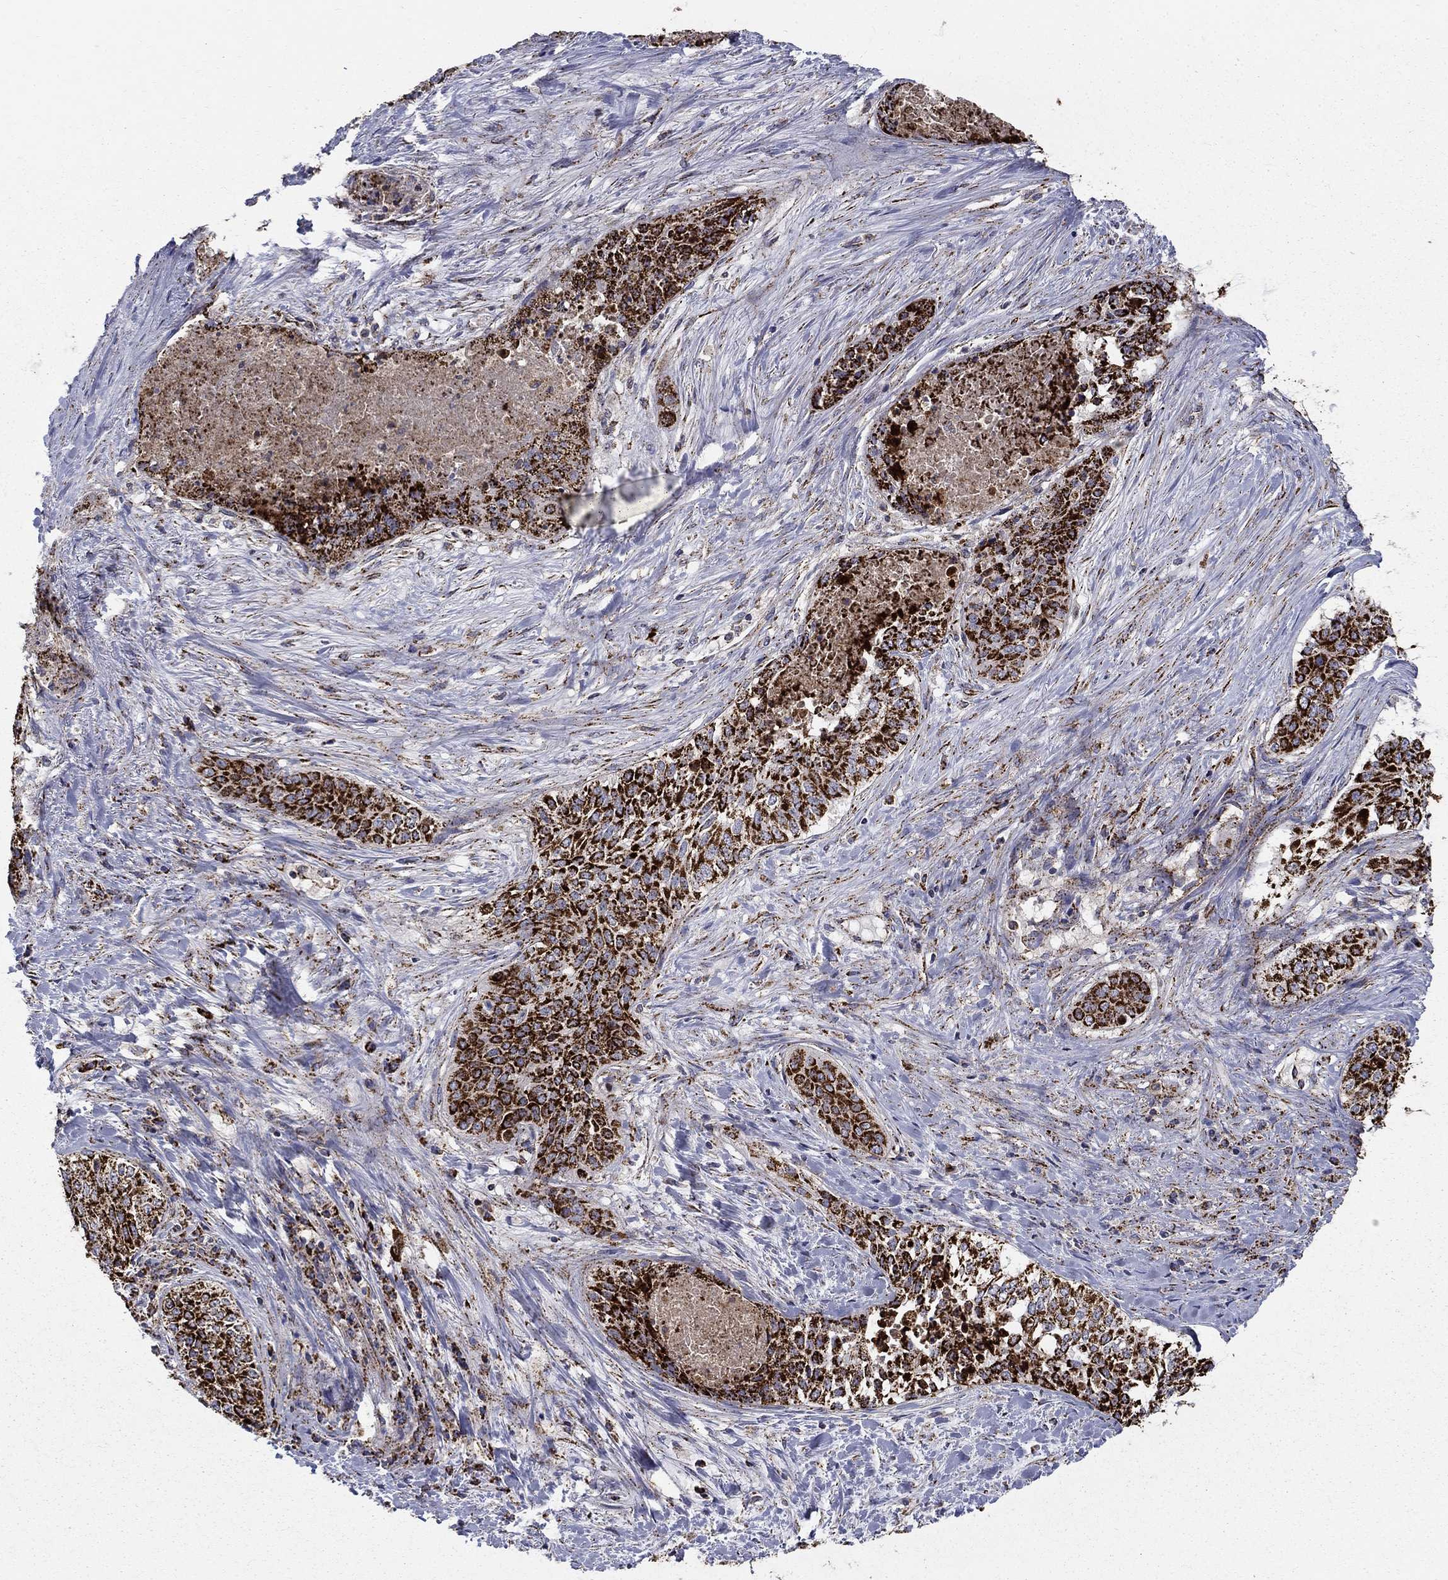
{"staining": {"intensity": "strong", "quantity": ">75%", "location": "cytoplasmic/membranous"}, "tissue": "lung cancer", "cell_type": "Tumor cells", "image_type": "cancer", "snomed": [{"axis": "morphology", "description": "Squamous cell carcinoma, NOS"}, {"axis": "topography", "description": "Lung"}], "caption": "The immunohistochemical stain labels strong cytoplasmic/membranous positivity in tumor cells of lung cancer tissue.", "gene": "GCSH", "patient": {"sex": "male", "age": 64}}